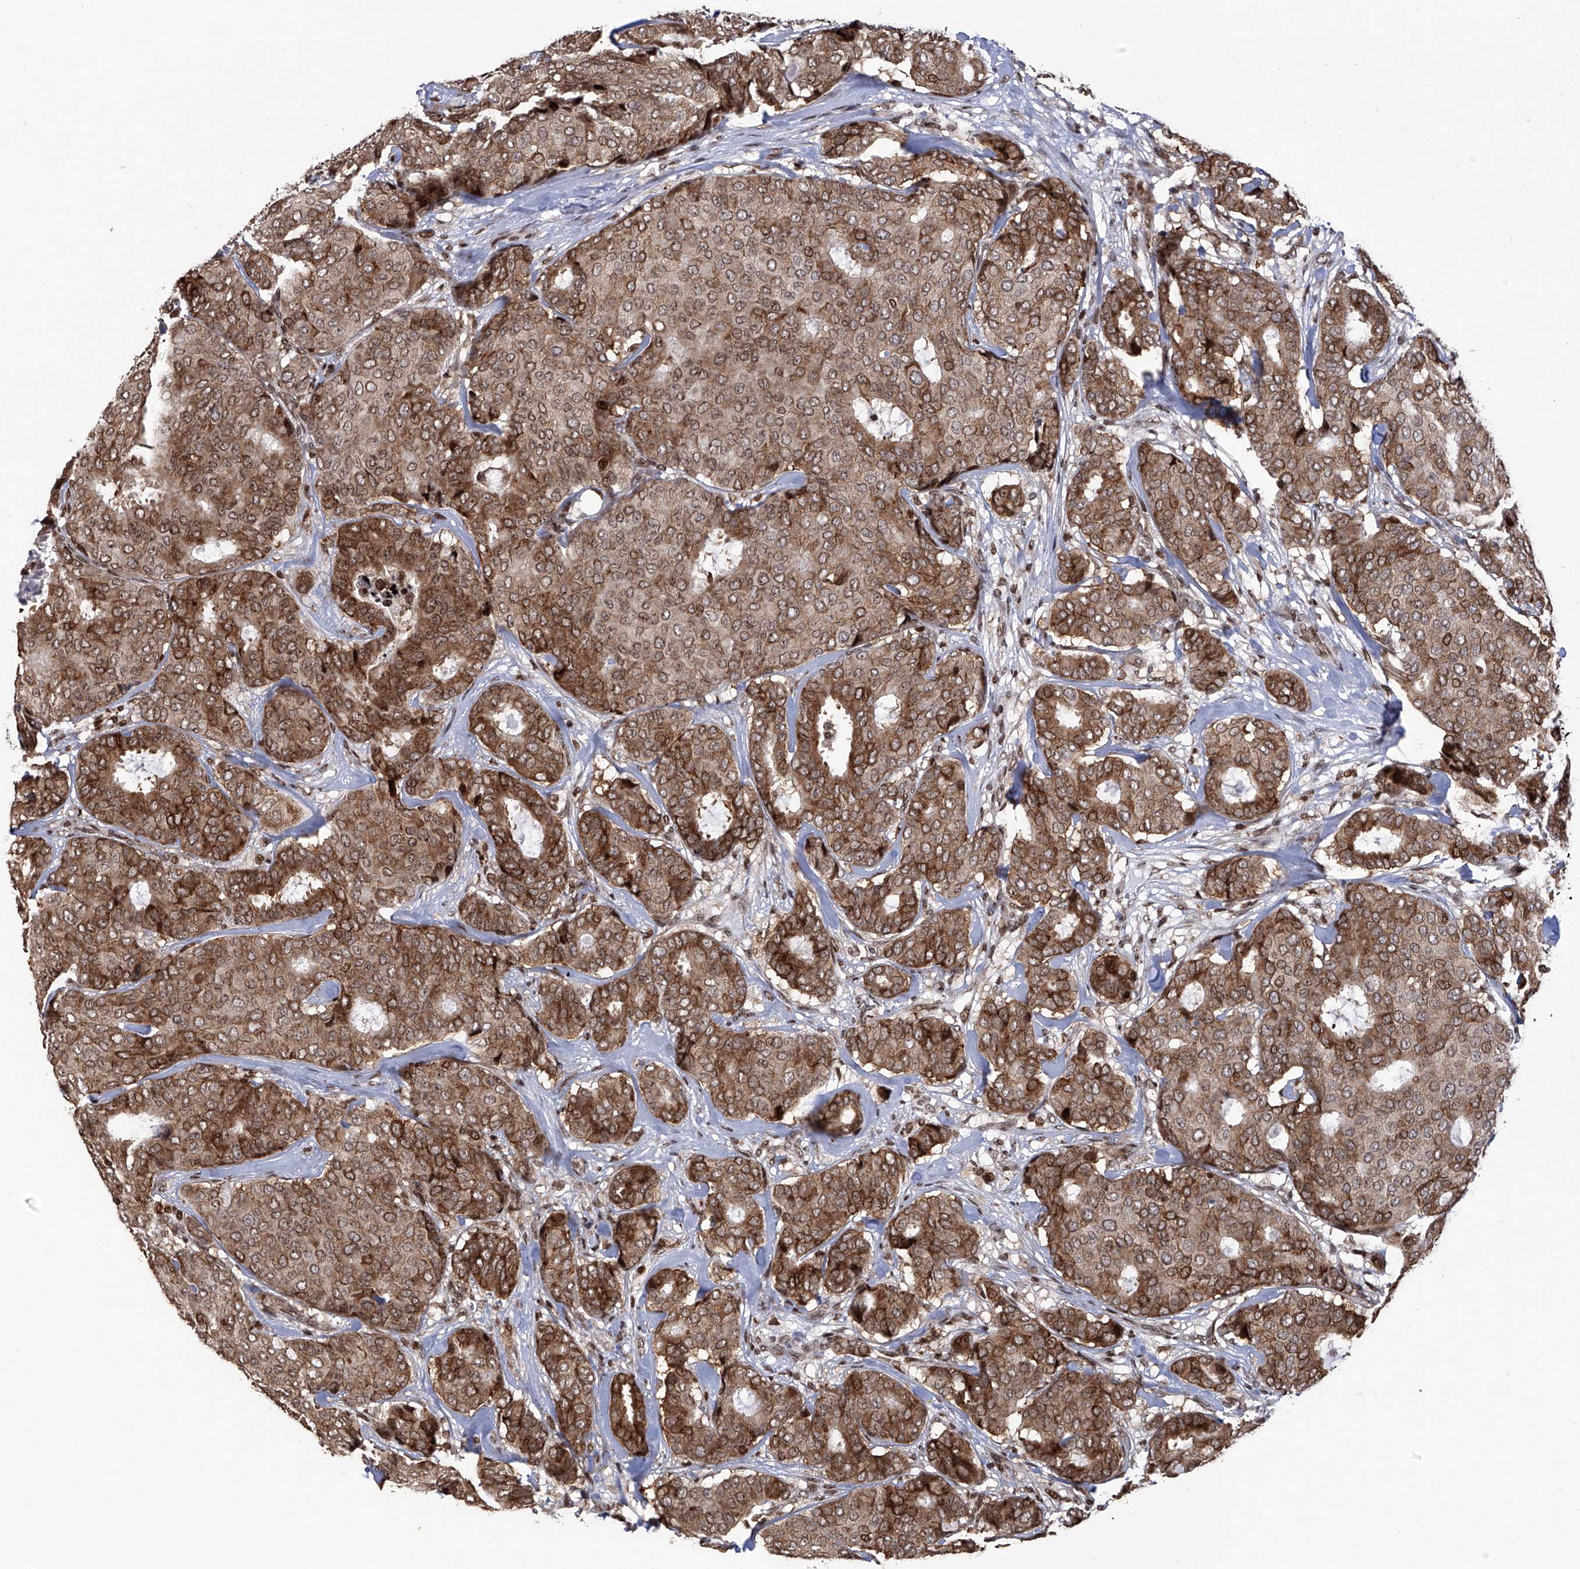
{"staining": {"intensity": "strong", "quantity": ">75%", "location": "cytoplasmic/membranous,nuclear"}, "tissue": "breast cancer", "cell_type": "Tumor cells", "image_type": "cancer", "snomed": [{"axis": "morphology", "description": "Duct carcinoma"}, {"axis": "topography", "description": "Breast"}], "caption": "Strong cytoplasmic/membranous and nuclear positivity is appreciated in about >75% of tumor cells in invasive ductal carcinoma (breast). (brown staining indicates protein expression, while blue staining denotes nuclei).", "gene": "PAK1IP1", "patient": {"sex": "female", "age": 75}}